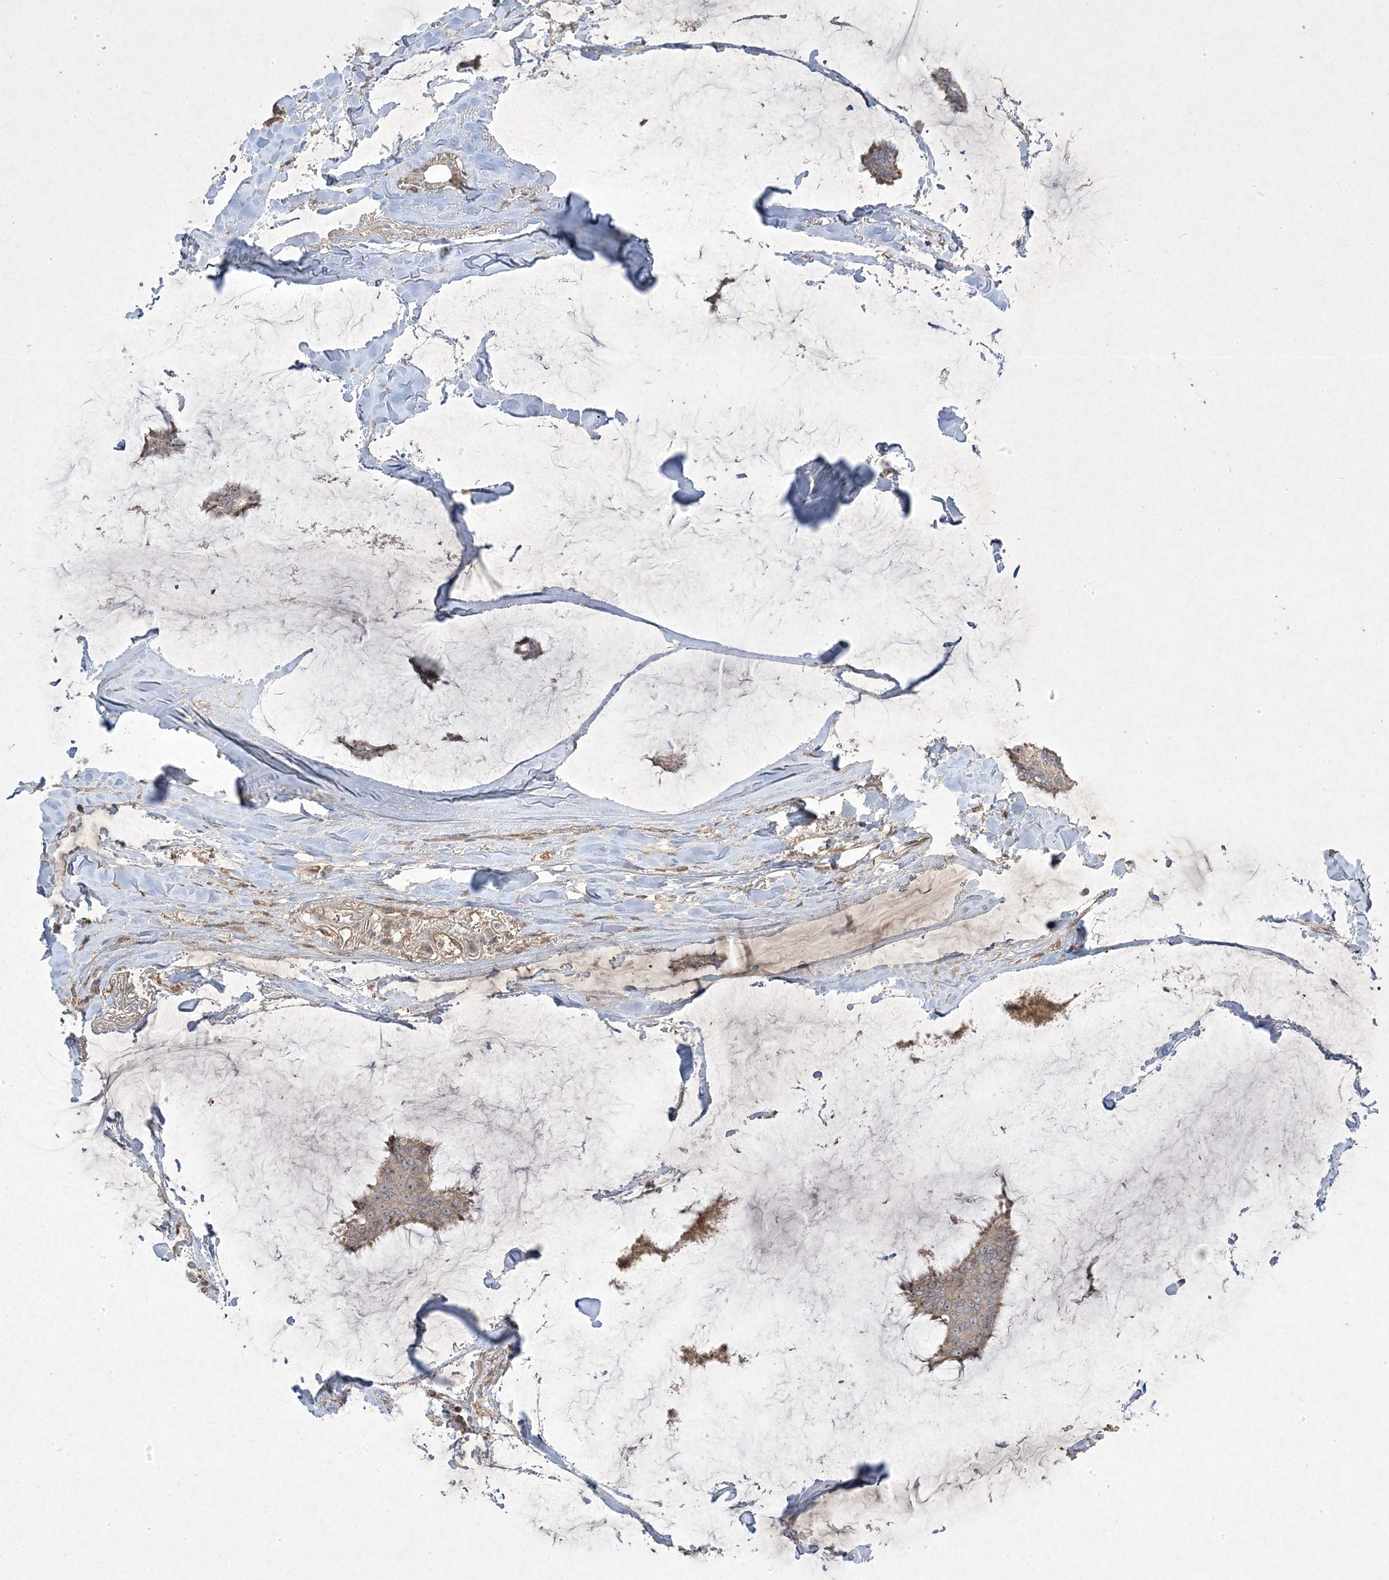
{"staining": {"intensity": "weak", "quantity": "25%-75%", "location": "cytoplasmic/membranous"}, "tissue": "breast cancer", "cell_type": "Tumor cells", "image_type": "cancer", "snomed": [{"axis": "morphology", "description": "Duct carcinoma"}, {"axis": "topography", "description": "Breast"}], "caption": "Breast cancer (intraductal carcinoma) stained with IHC shows weak cytoplasmic/membranous staining in about 25%-75% of tumor cells.", "gene": "RGL4", "patient": {"sex": "female", "age": 93}}